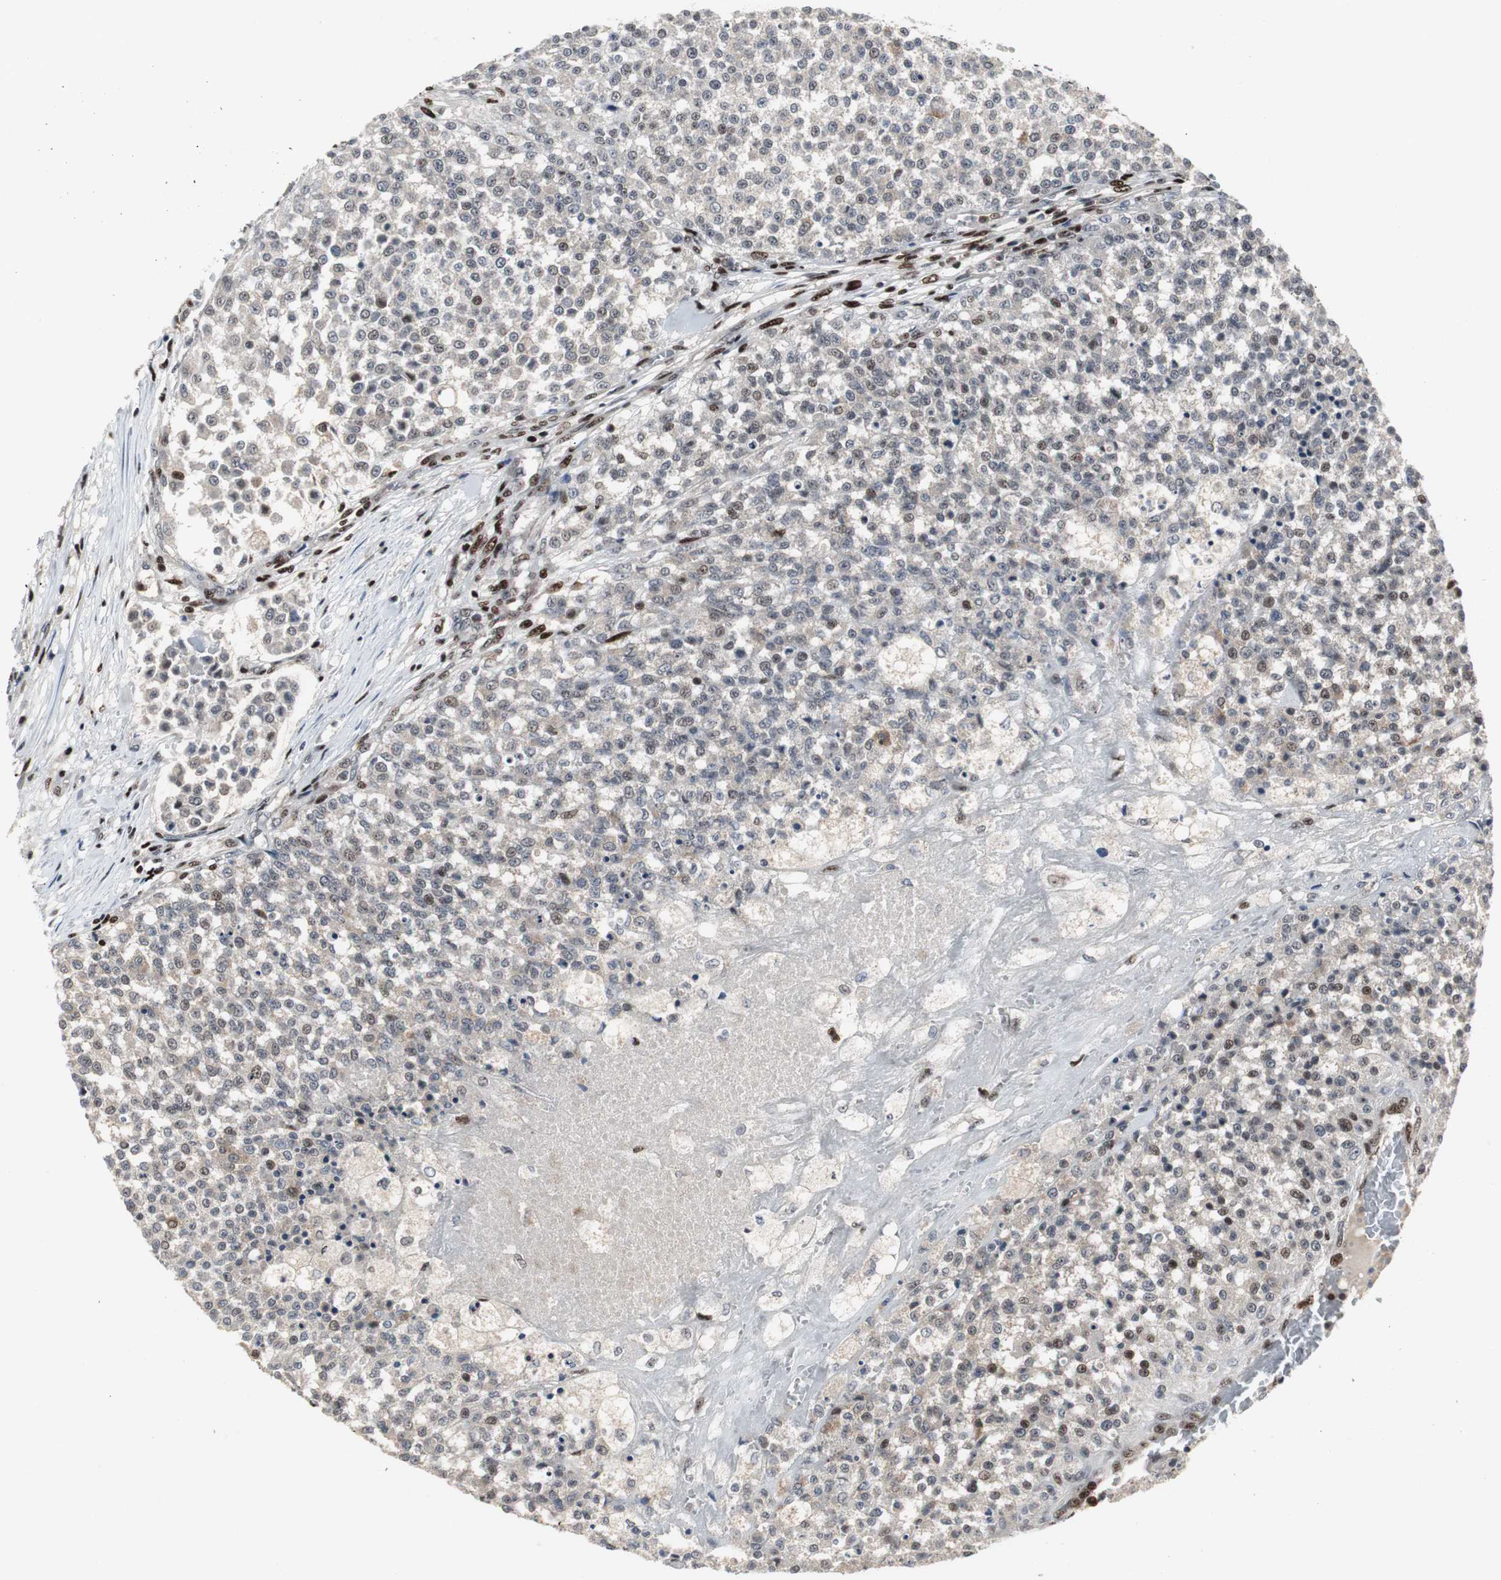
{"staining": {"intensity": "negative", "quantity": "none", "location": "none"}, "tissue": "testis cancer", "cell_type": "Tumor cells", "image_type": "cancer", "snomed": [{"axis": "morphology", "description": "Seminoma, NOS"}, {"axis": "topography", "description": "Testis"}], "caption": "Protein analysis of testis seminoma reveals no significant expression in tumor cells. (DAB immunohistochemistry (IHC) with hematoxylin counter stain).", "gene": "GRK2", "patient": {"sex": "male", "age": 59}}